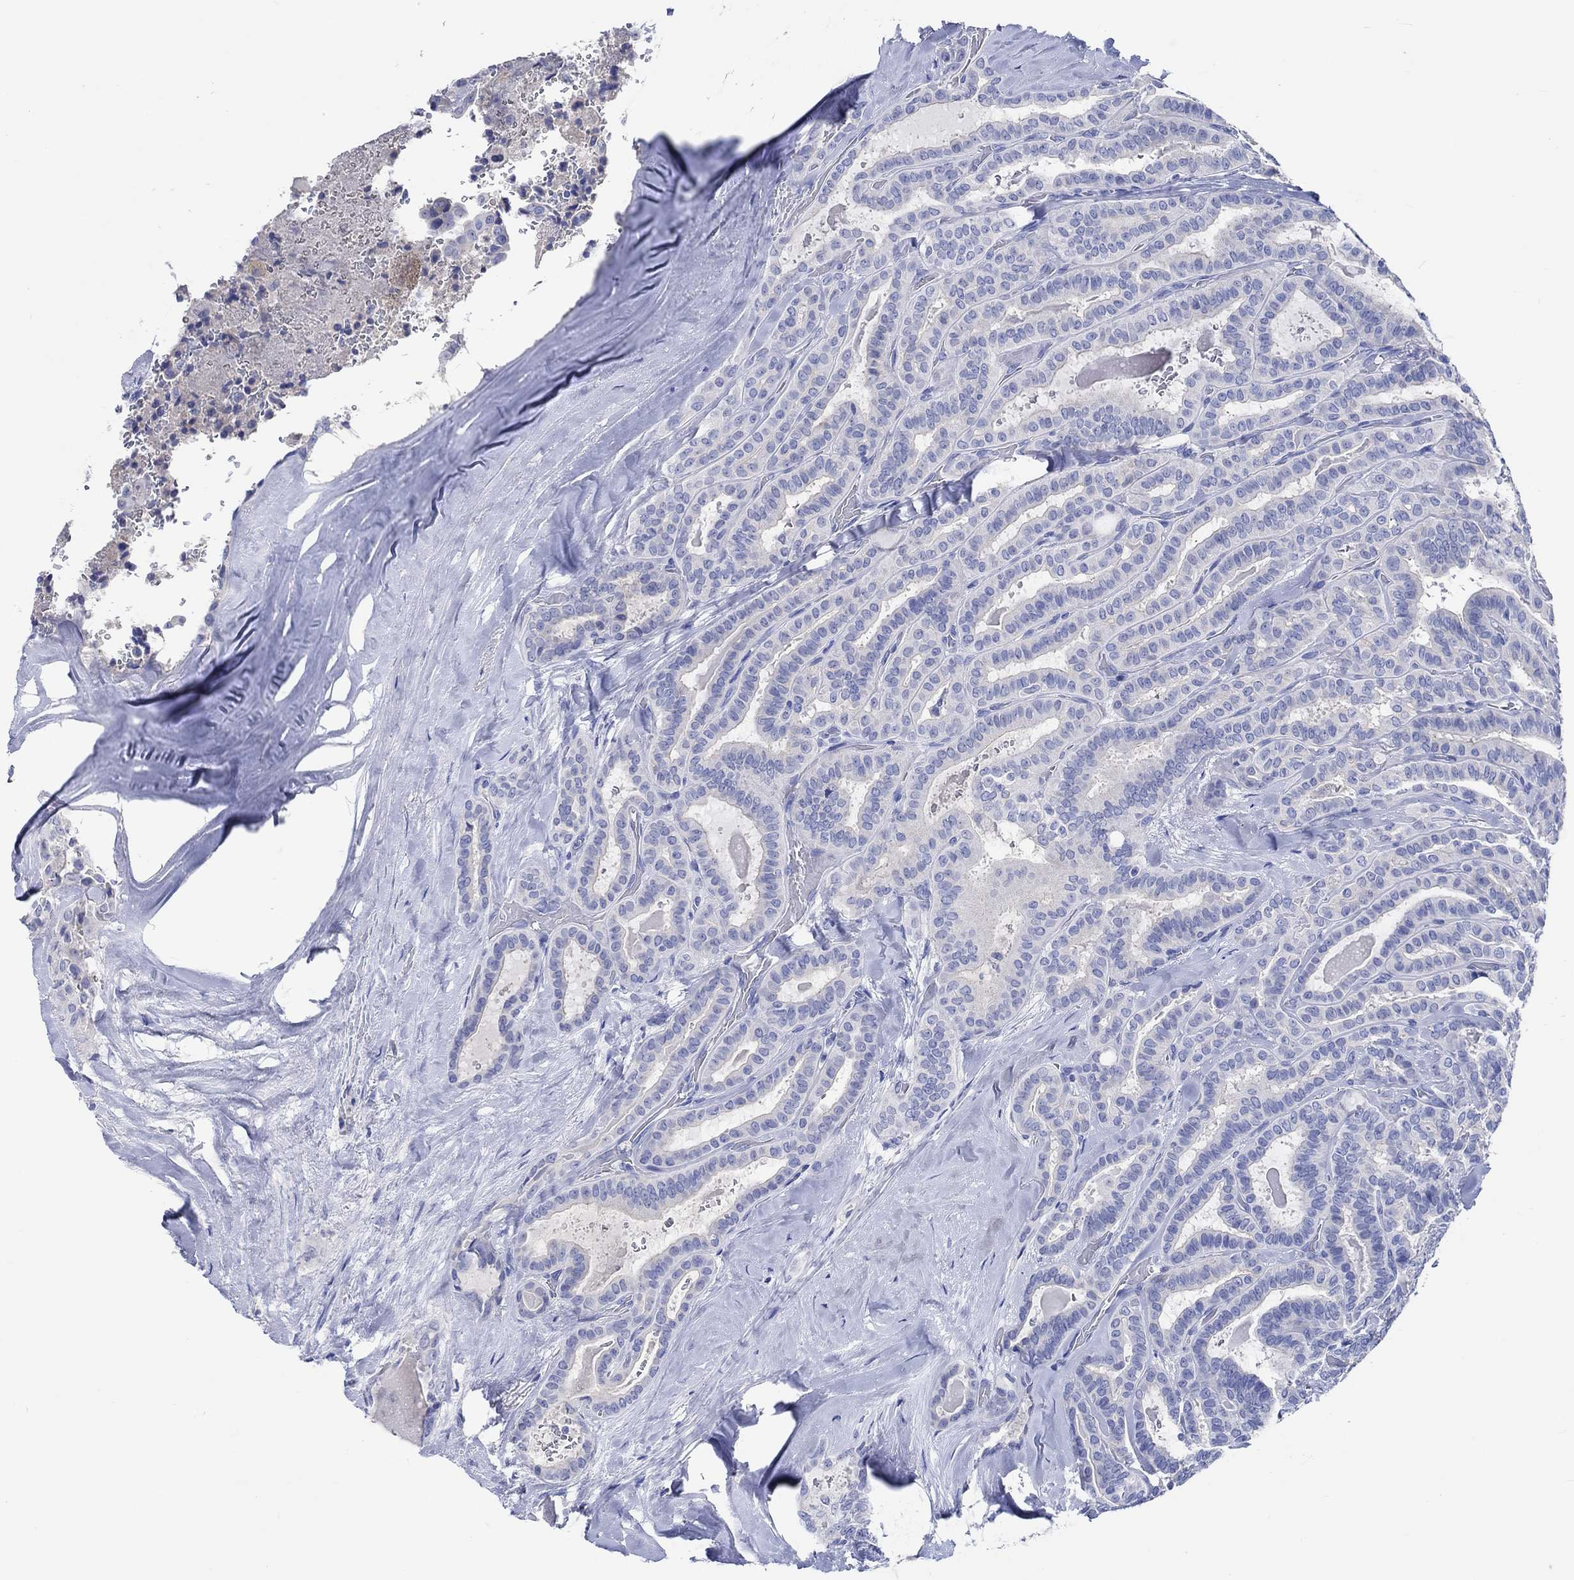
{"staining": {"intensity": "negative", "quantity": "none", "location": "none"}, "tissue": "thyroid cancer", "cell_type": "Tumor cells", "image_type": "cancer", "snomed": [{"axis": "morphology", "description": "Papillary adenocarcinoma, NOS"}, {"axis": "topography", "description": "Thyroid gland"}], "caption": "Thyroid cancer (papillary adenocarcinoma) was stained to show a protein in brown. There is no significant positivity in tumor cells.", "gene": "SHISA4", "patient": {"sex": "female", "age": 39}}